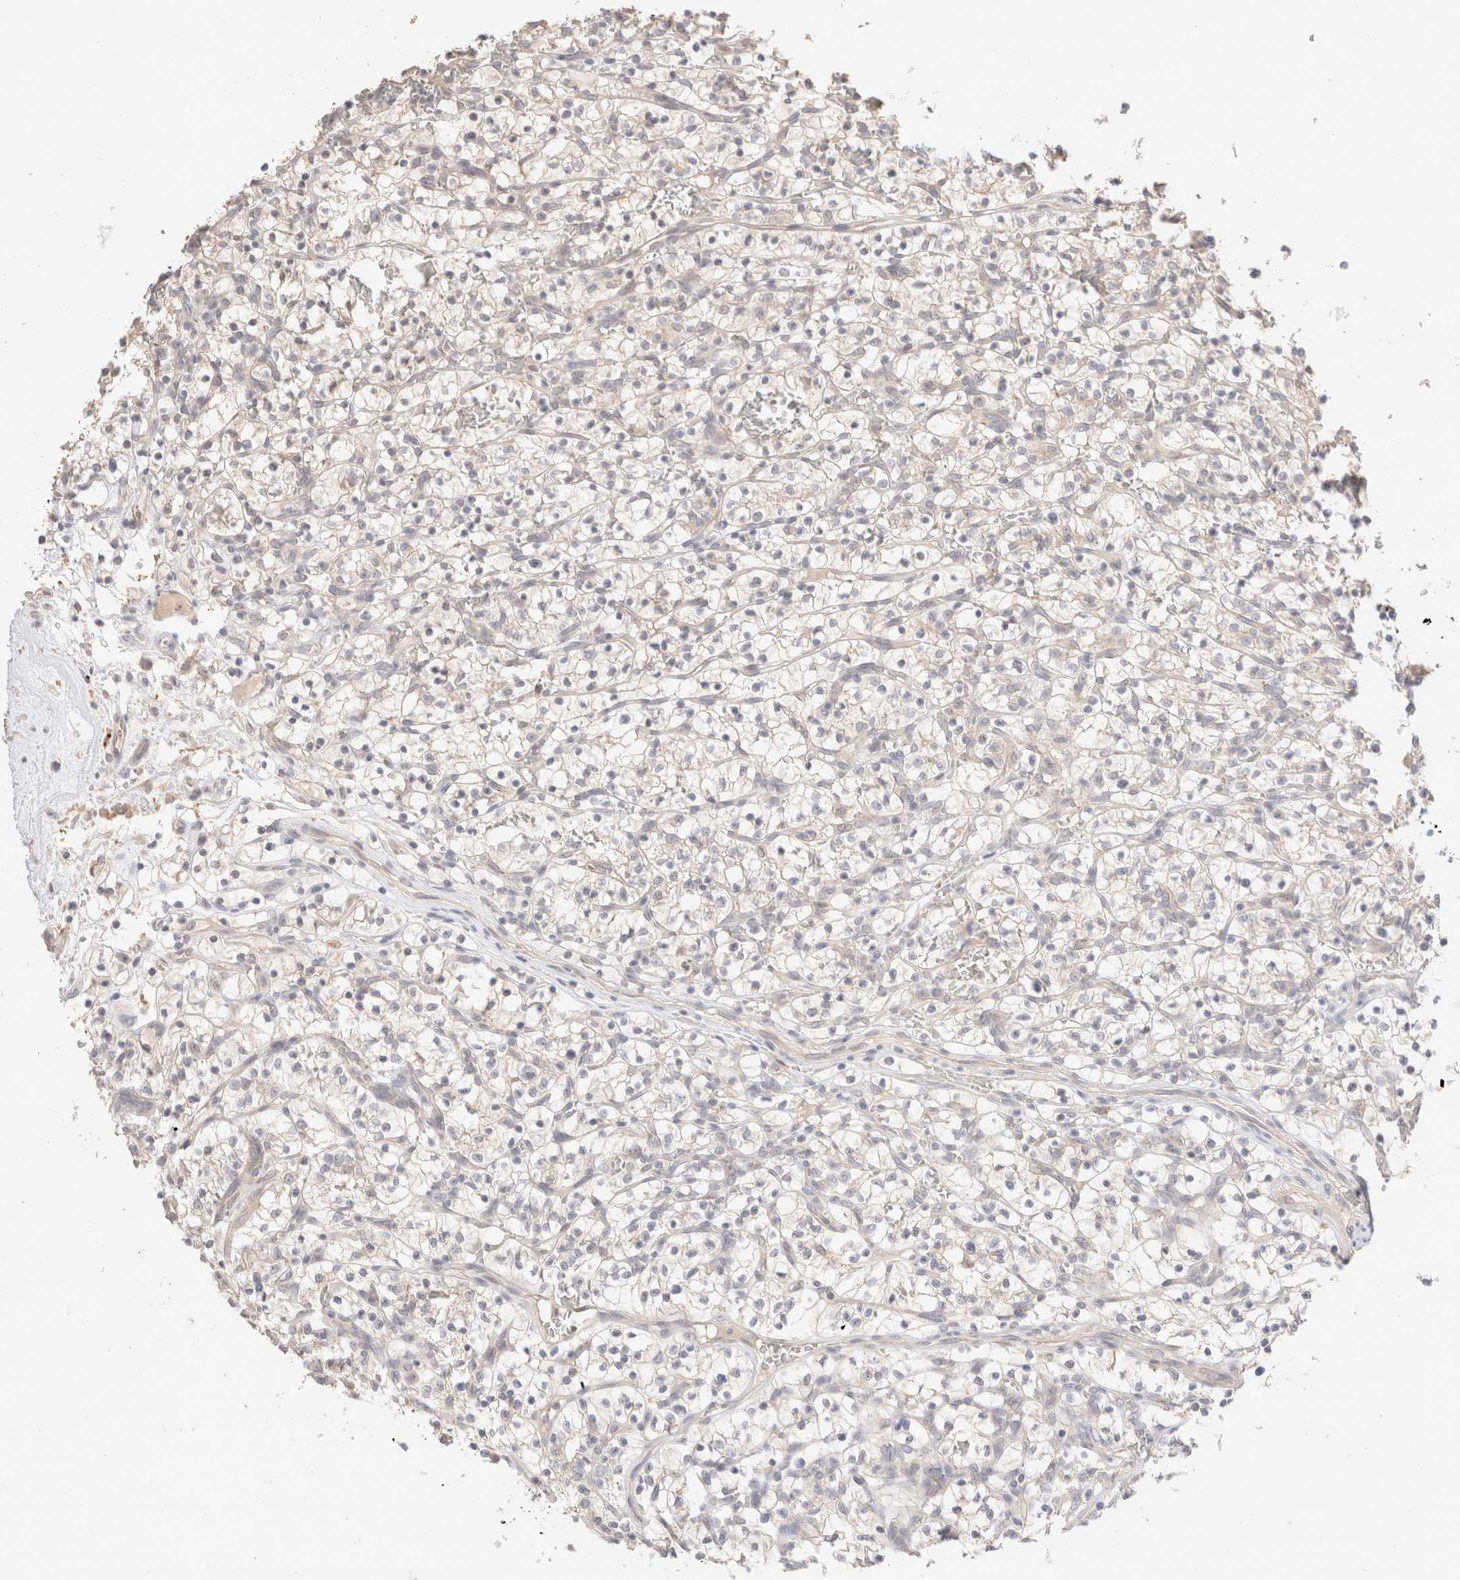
{"staining": {"intensity": "negative", "quantity": "none", "location": "none"}, "tissue": "renal cancer", "cell_type": "Tumor cells", "image_type": "cancer", "snomed": [{"axis": "morphology", "description": "Adenocarcinoma, NOS"}, {"axis": "topography", "description": "Kidney"}], "caption": "DAB (3,3'-diaminobenzidine) immunohistochemical staining of adenocarcinoma (renal) demonstrates no significant expression in tumor cells. Brightfield microscopy of immunohistochemistry stained with DAB (brown) and hematoxylin (blue), captured at high magnification.", "gene": "TRIM41", "patient": {"sex": "female", "age": 57}}